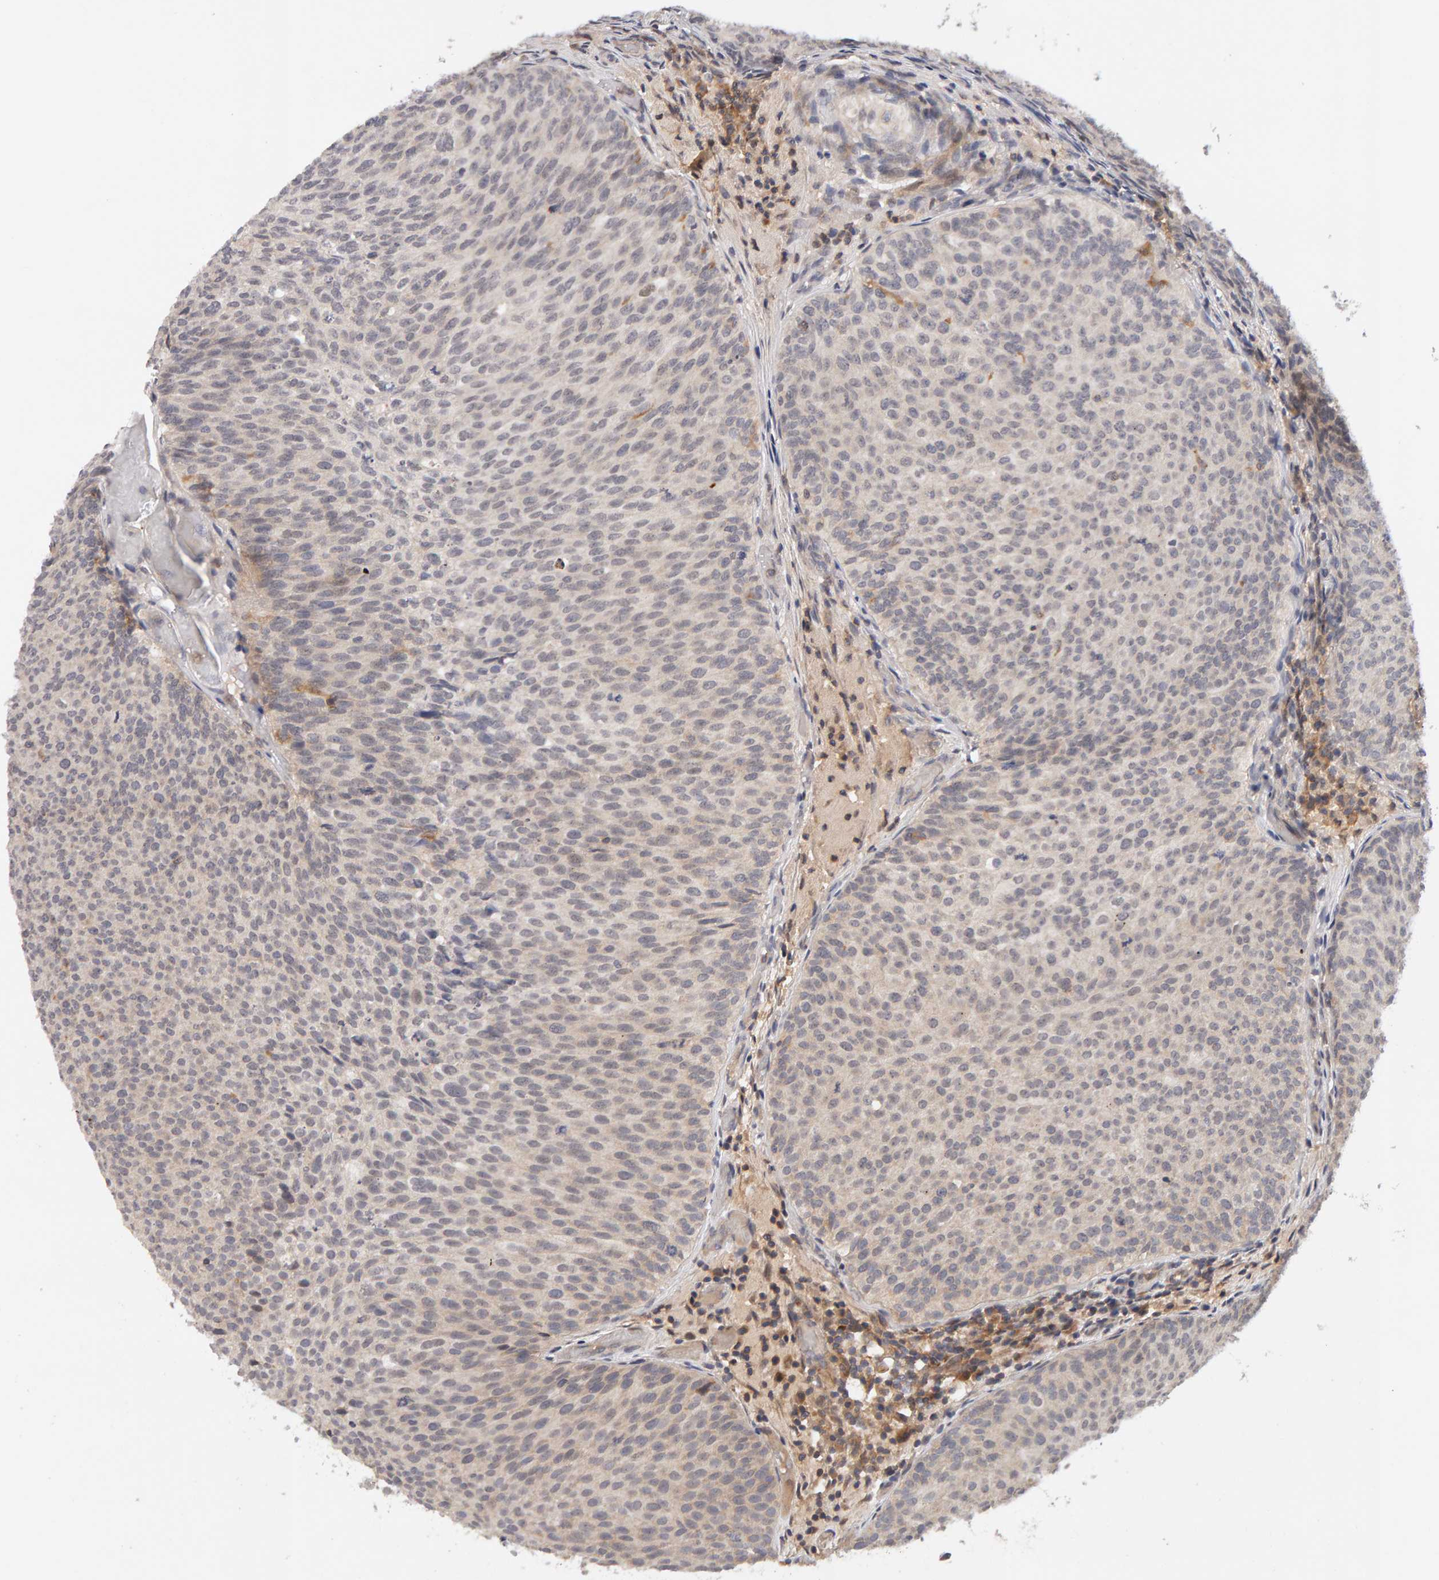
{"staining": {"intensity": "weak", "quantity": "25%-75%", "location": "cytoplasmic/membranous"}, "tissue": "urothelial cancer", "cell_type": "Tumor cells", "image_type": "cancer", "snomed": [{"axis": "morphology", "description": "Urothelial carcinoma, Low grade"}, {"axis": "topography", "description": "Urinary bladder"}], "caption": "Tumor cells reveal low levels of weak cytoplasmic/membranous positivity in approximately 25%-75% of cells in urothelial cancer.", "gene": "NUDCD1", "patient": {"sex": "male", "age": 86}}